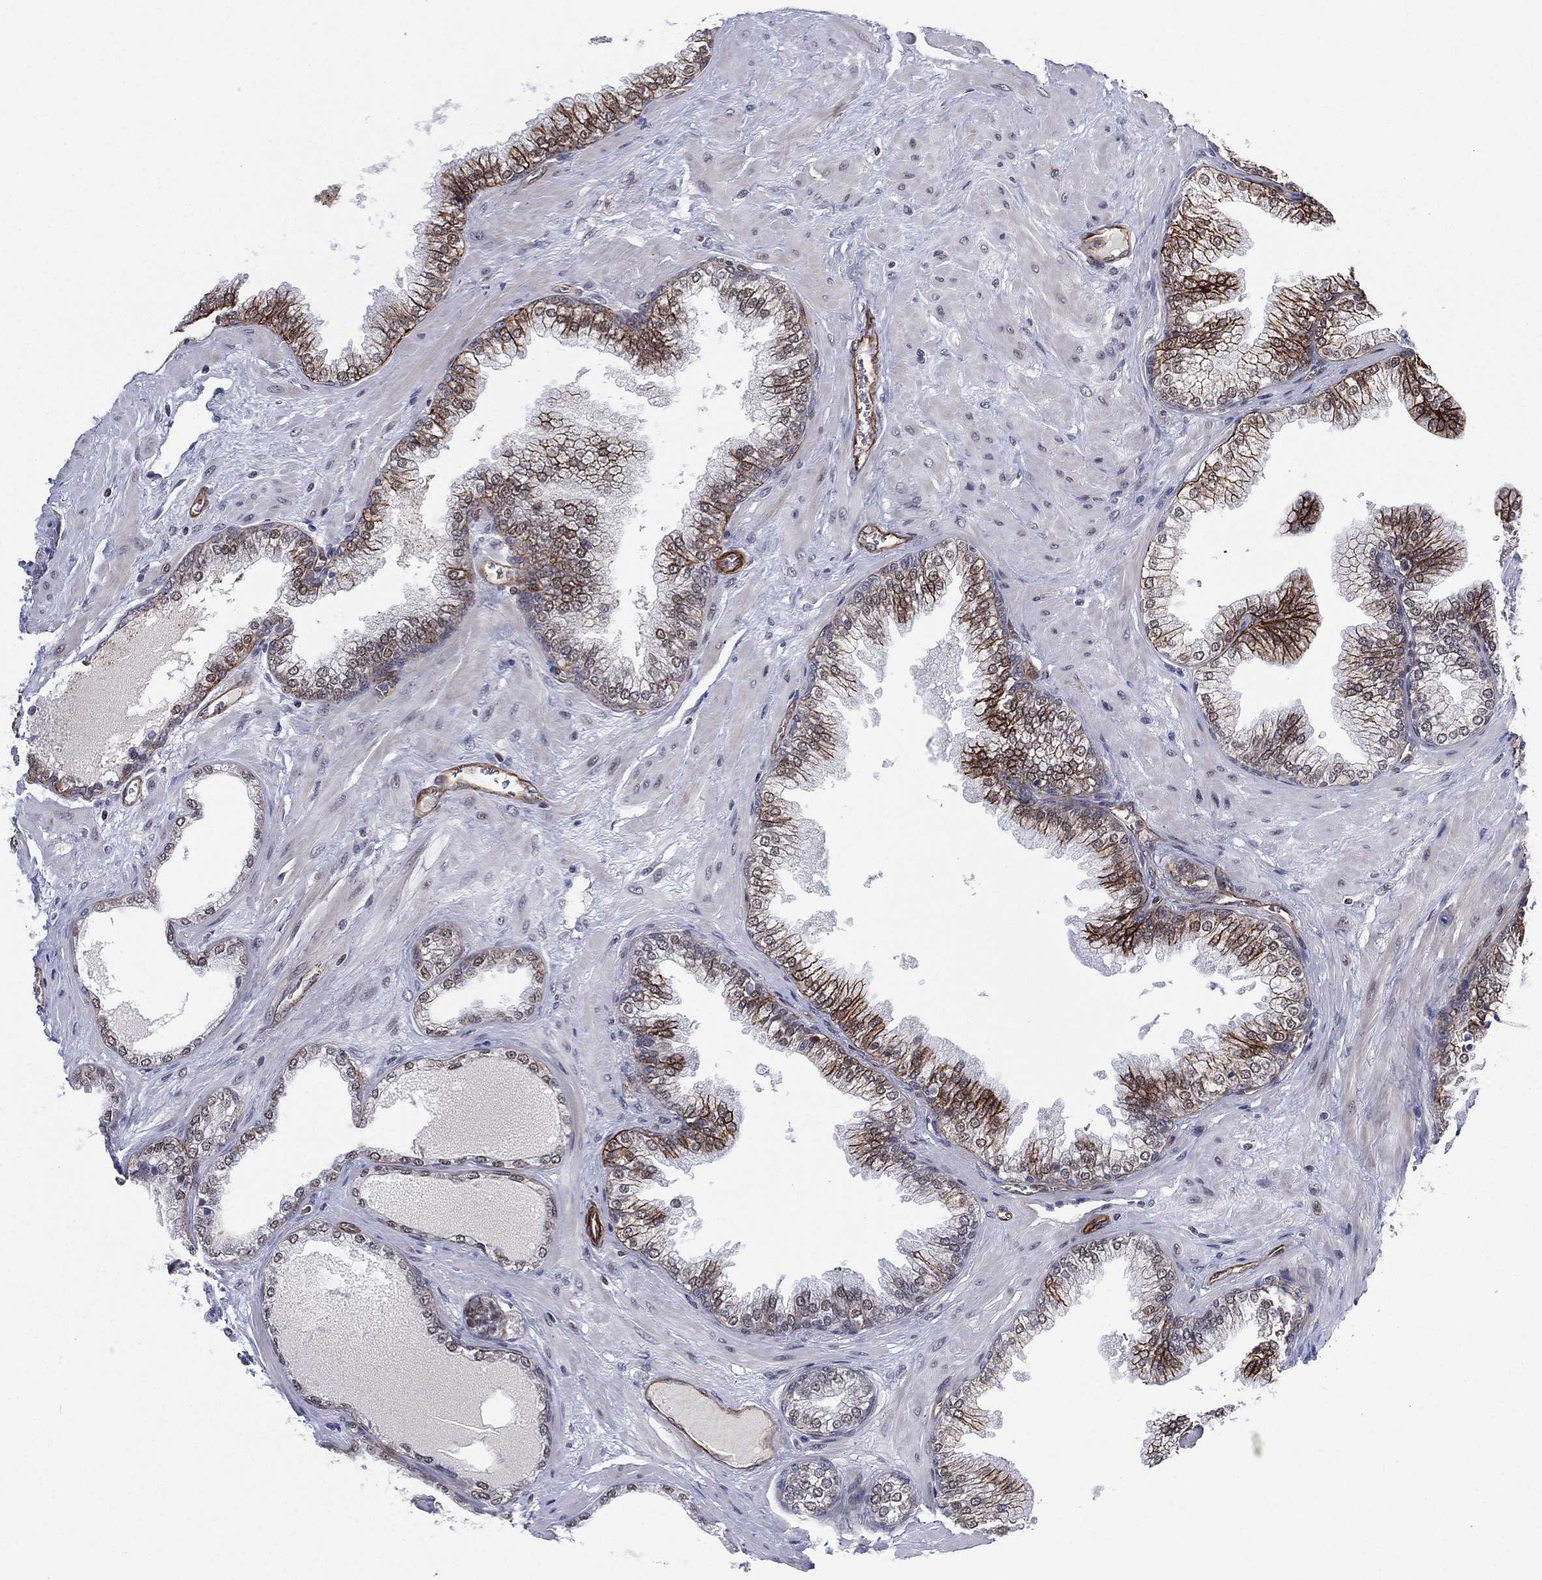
{"staining": {"intensity": "moderate", "quantity": "25%-75%", "location": "cytoplasmic/membranous"}, "tissue": "prostate cancer", "cell_type": "Tumor cells", "image_type": "cancer", "snomed": [{"axis": "morphology", "description": "Adenocarcinoma, Low grade"}, {"axis": "topography", "description": "Prostate"}], "caption": "IHC image of neoplastic tissue: prostate cancer stained using immunohistochemistry displays medium levels of moderate protein expression localized specifically in the cytoplasmic/membranous of tumor cells, appearing as a cytoplasmic/membranous brown color.", "gene": "GSE1", "patient": {"sex": "male", "age": 72}}